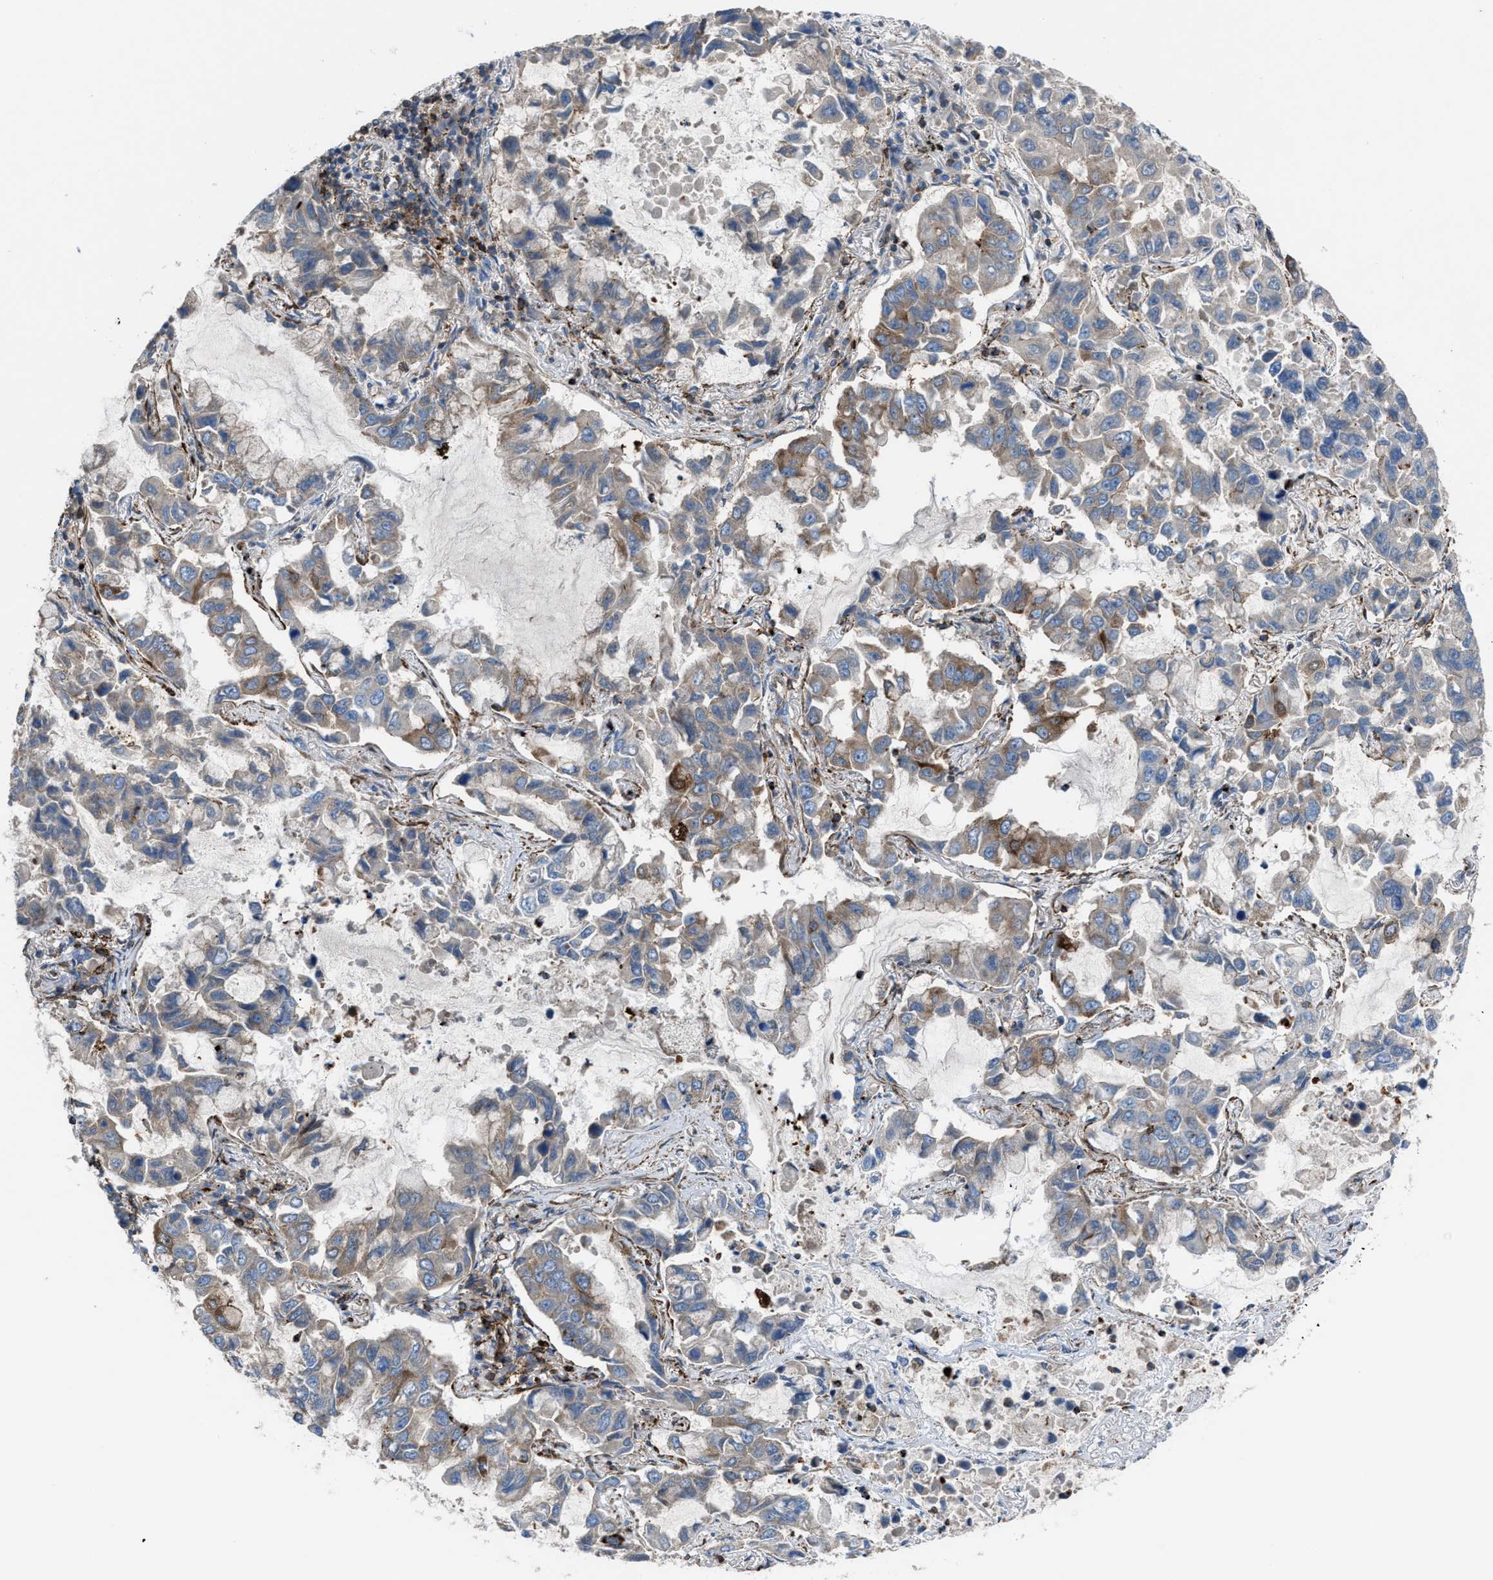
{"staining": {"intensity": "moderate", "quantity": "<25%", "location": "cytoplasmic/membranous"}, "tissue": "lung cancer", "cell_type": "Tumor cells", "image_type": "cancer", "snomed": [{"axis": "morphology", "description": "Adenocarcinoma, NOS"}, {"axis": "topography", "description": "Lung"}], "caption": "Tumor cells exhibit low levels of moderate cytoplasmic/membranous positivity in about <25% of cells in human adenocarcinoma (lung).", "gene": "AGPAT2", "patient": {"sex": "male", "age": 64}}